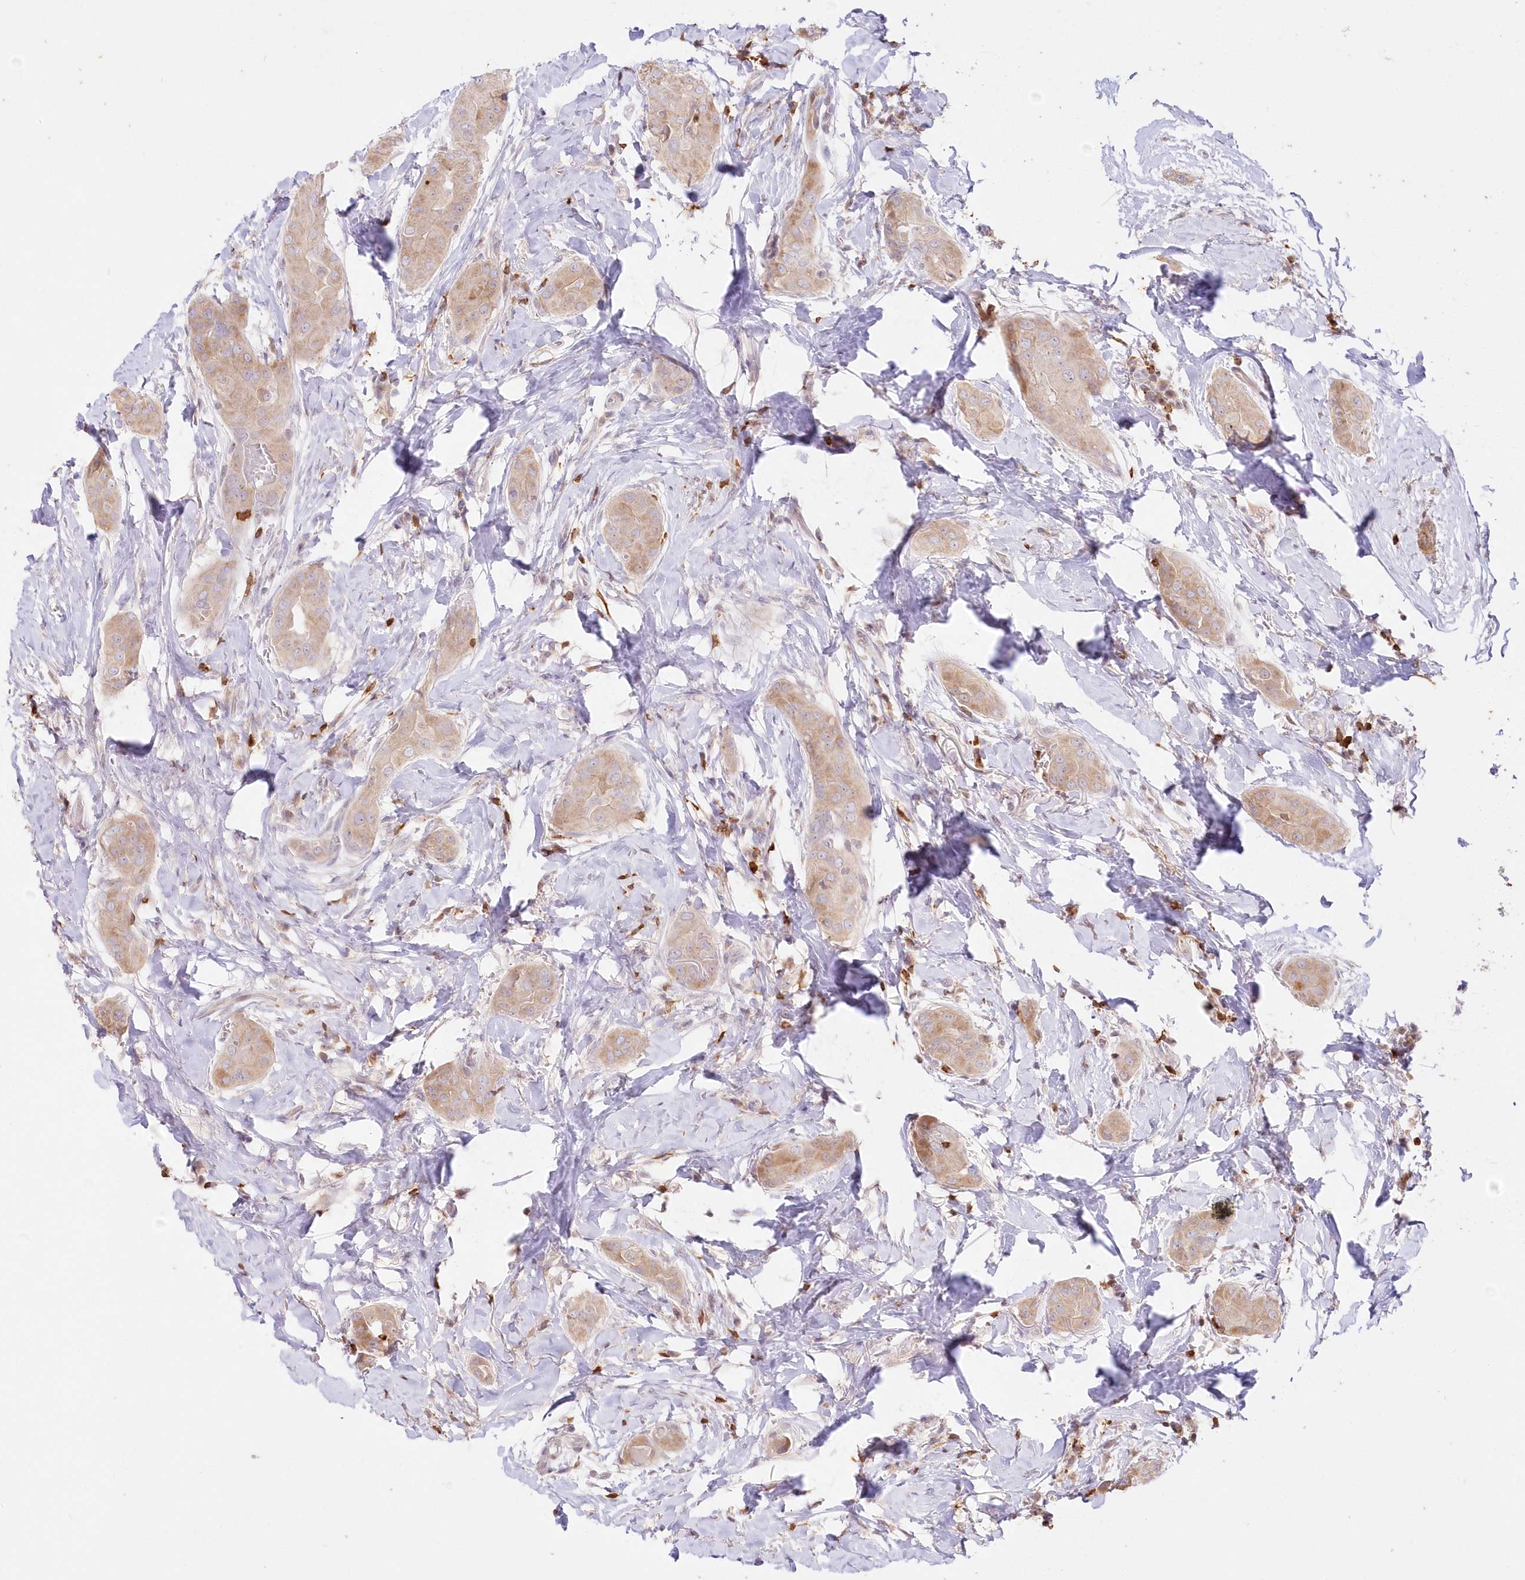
{"staining": {"intensity": "weak", "quantity": ">75%", "location": "cytoplasmic/membranous"}, "tissue": "thyroid cancer", "cell_type": "Tumor cells", "image_type": "cancer", "snomed": [{"axis": "morphology", "description": "Papillary adenocarcinoma, NOS"}, {"axis": "topography", "description": "Thyroid gland"}], "caption": "Protein expression analysis of human thyroid cancer reveals weak cytoplasmic/membranous positivity in approximately >75% of tumor cells. (Stains: DAB in brown, nuclei in blue, Microscopy: brightfield microscopy at high magnification).", "gene": "MTMR3", "patient": {"sex": "male", "age": 33}}